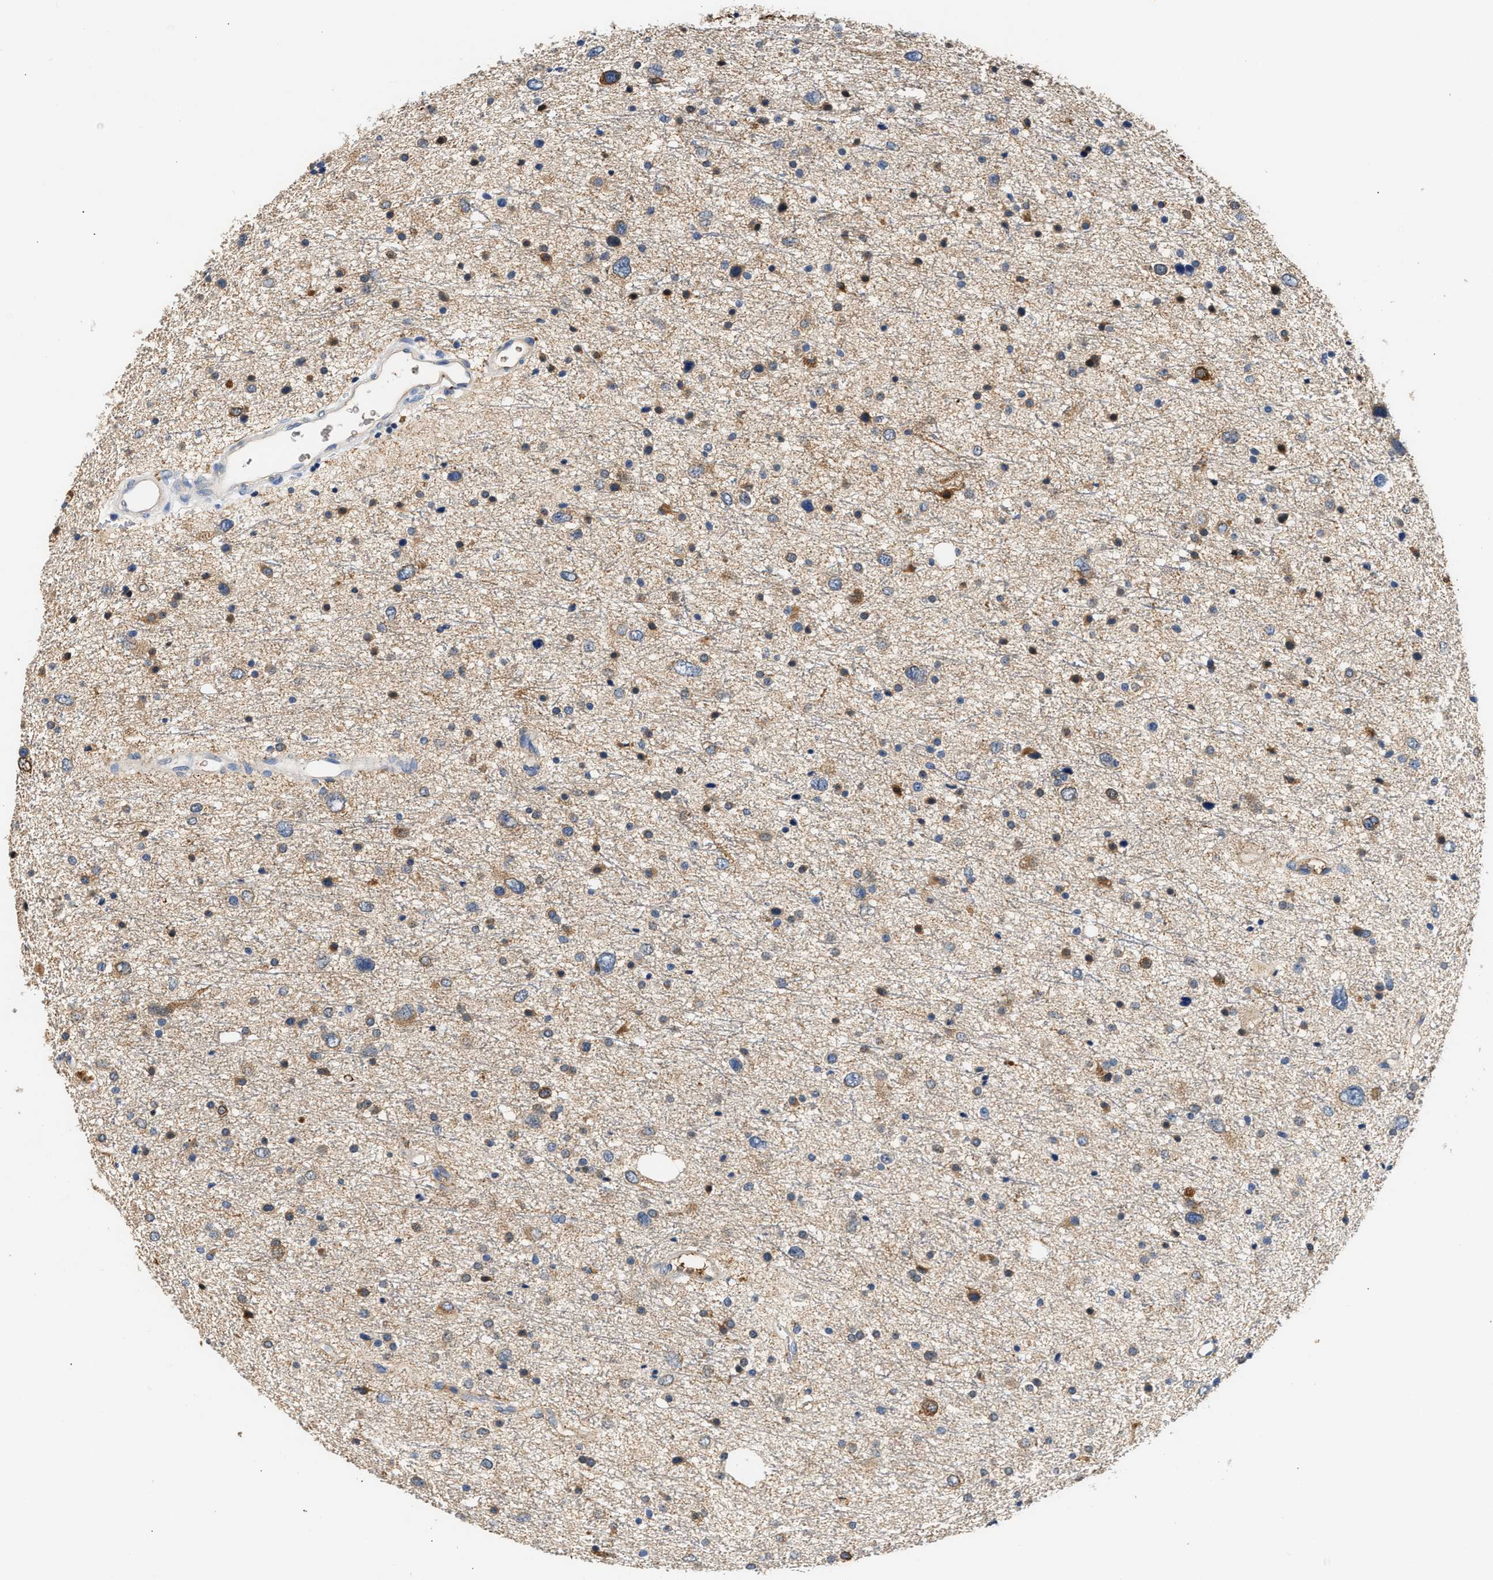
{"staining": {"intensity": "weak", "quantity": "<25%", "location": "cytoplasmic/membranous"}, "tissue": "glioma", "cell_type": "Tumor cells", "image_type": "cancer", "snomed": [{"axis": "morphology", "description": "Glioma, malignant, Low grade"}, {"axis": "topography", "description": "Brain"}], "caption": "Immunohistochemistry of malignant glioma (low-grade) displays no positivity in tumor cells.", "gene": "TUT7", "patient": {"sex": "female", "age": 37}}